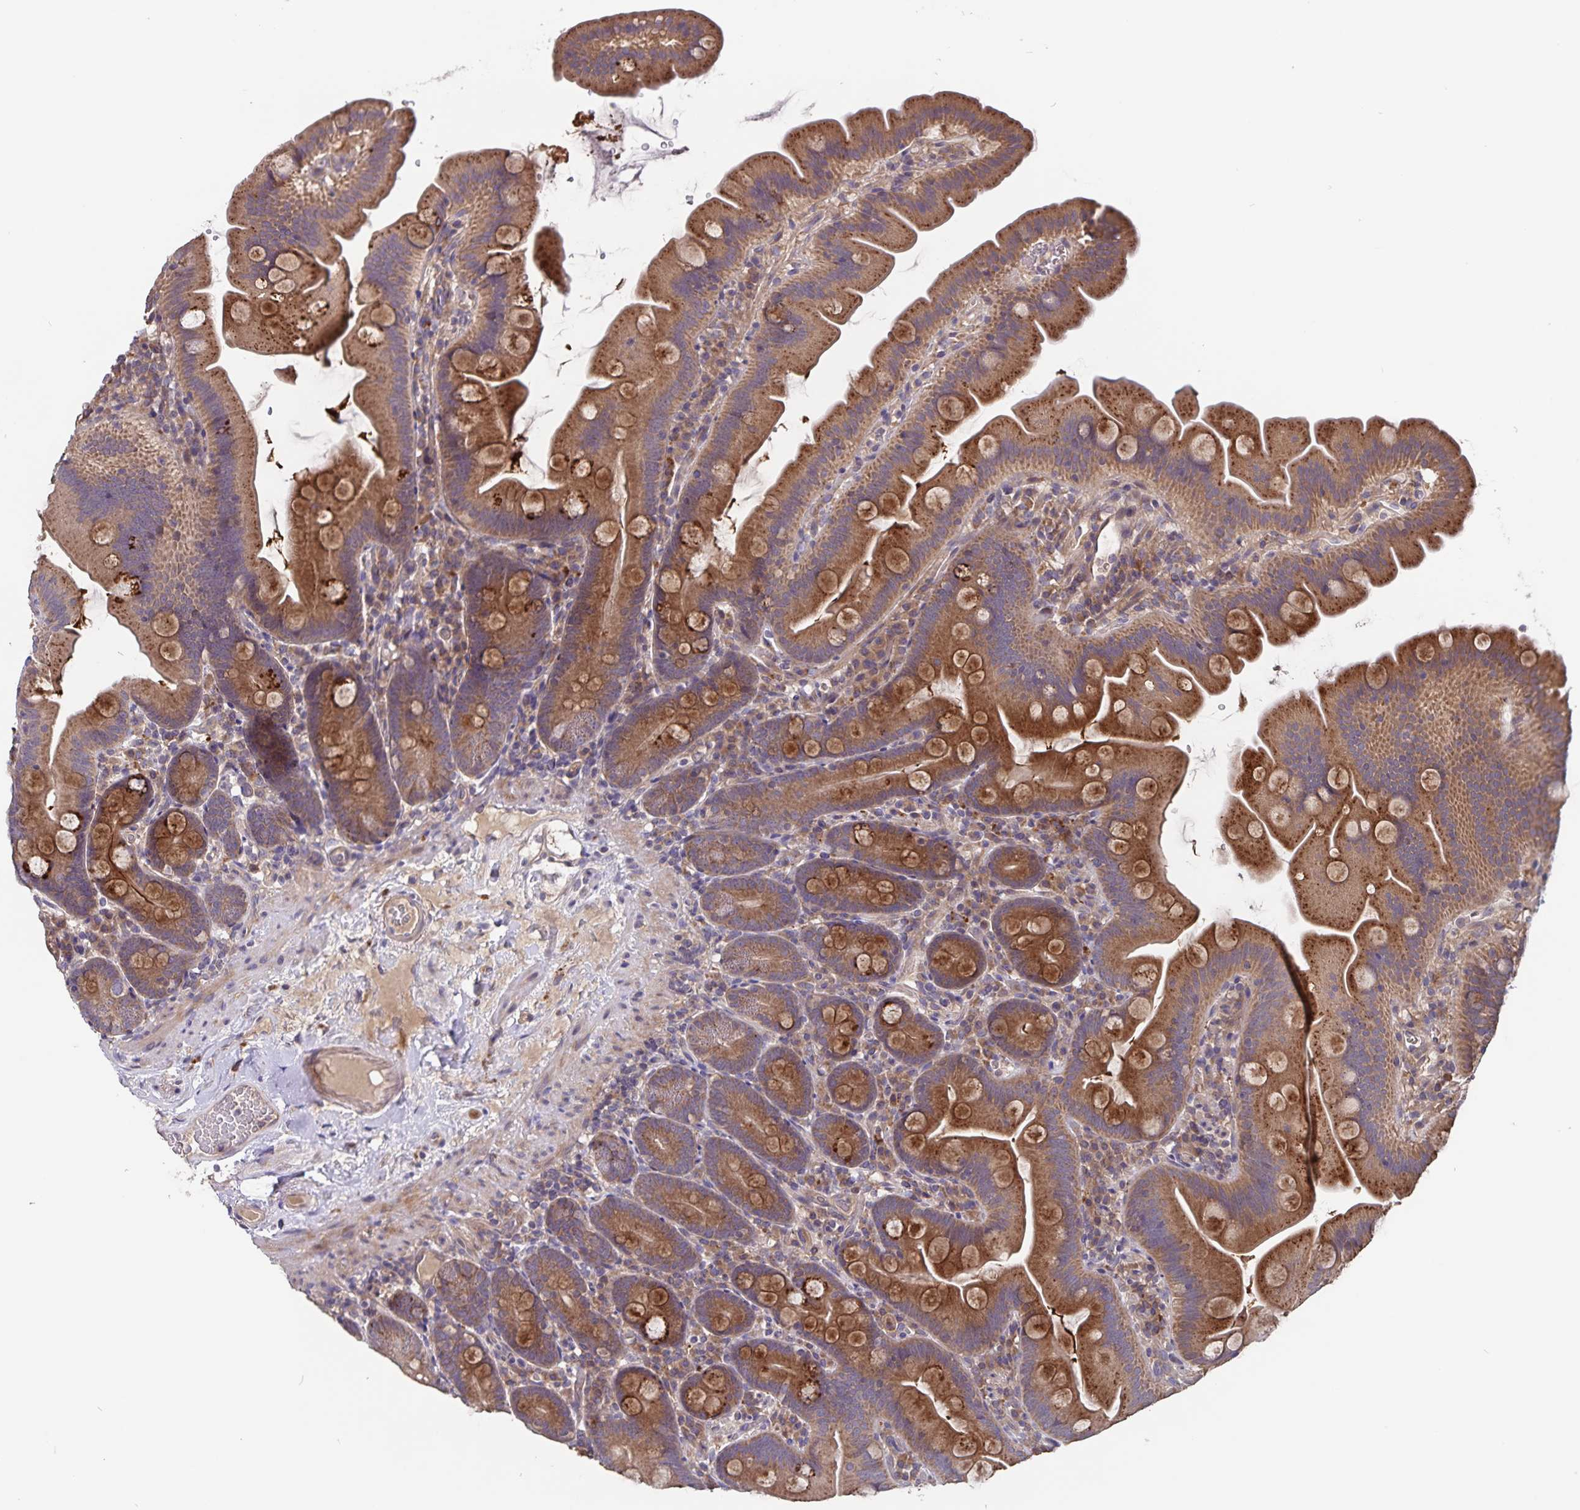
{"staining": {"intensity": "moderate", "quantity": ">75%", "location": "cytoplasmic/membranous"}, "tissue": "small intestine", "cell_type": "Glandular cells", "image_type": "normal", "snomed": [{"axis": "morphology", "description": "Normal tissue, NOS"}, {"axis": "topography", "description": "Small intestine"}], "caption": "Glandular cells display medium levels of moderate cytoplasmic/membranous staining in about >75% of cells in normal small intestine. The protein is stained brown, and the nuclei are stained in blue (DAB (3,3'-diaminobenzidine) IHC with brightfield microscopy, high magnification).", "gene": "FBXL16", "patient": {"sex": "female", "age": 68}}